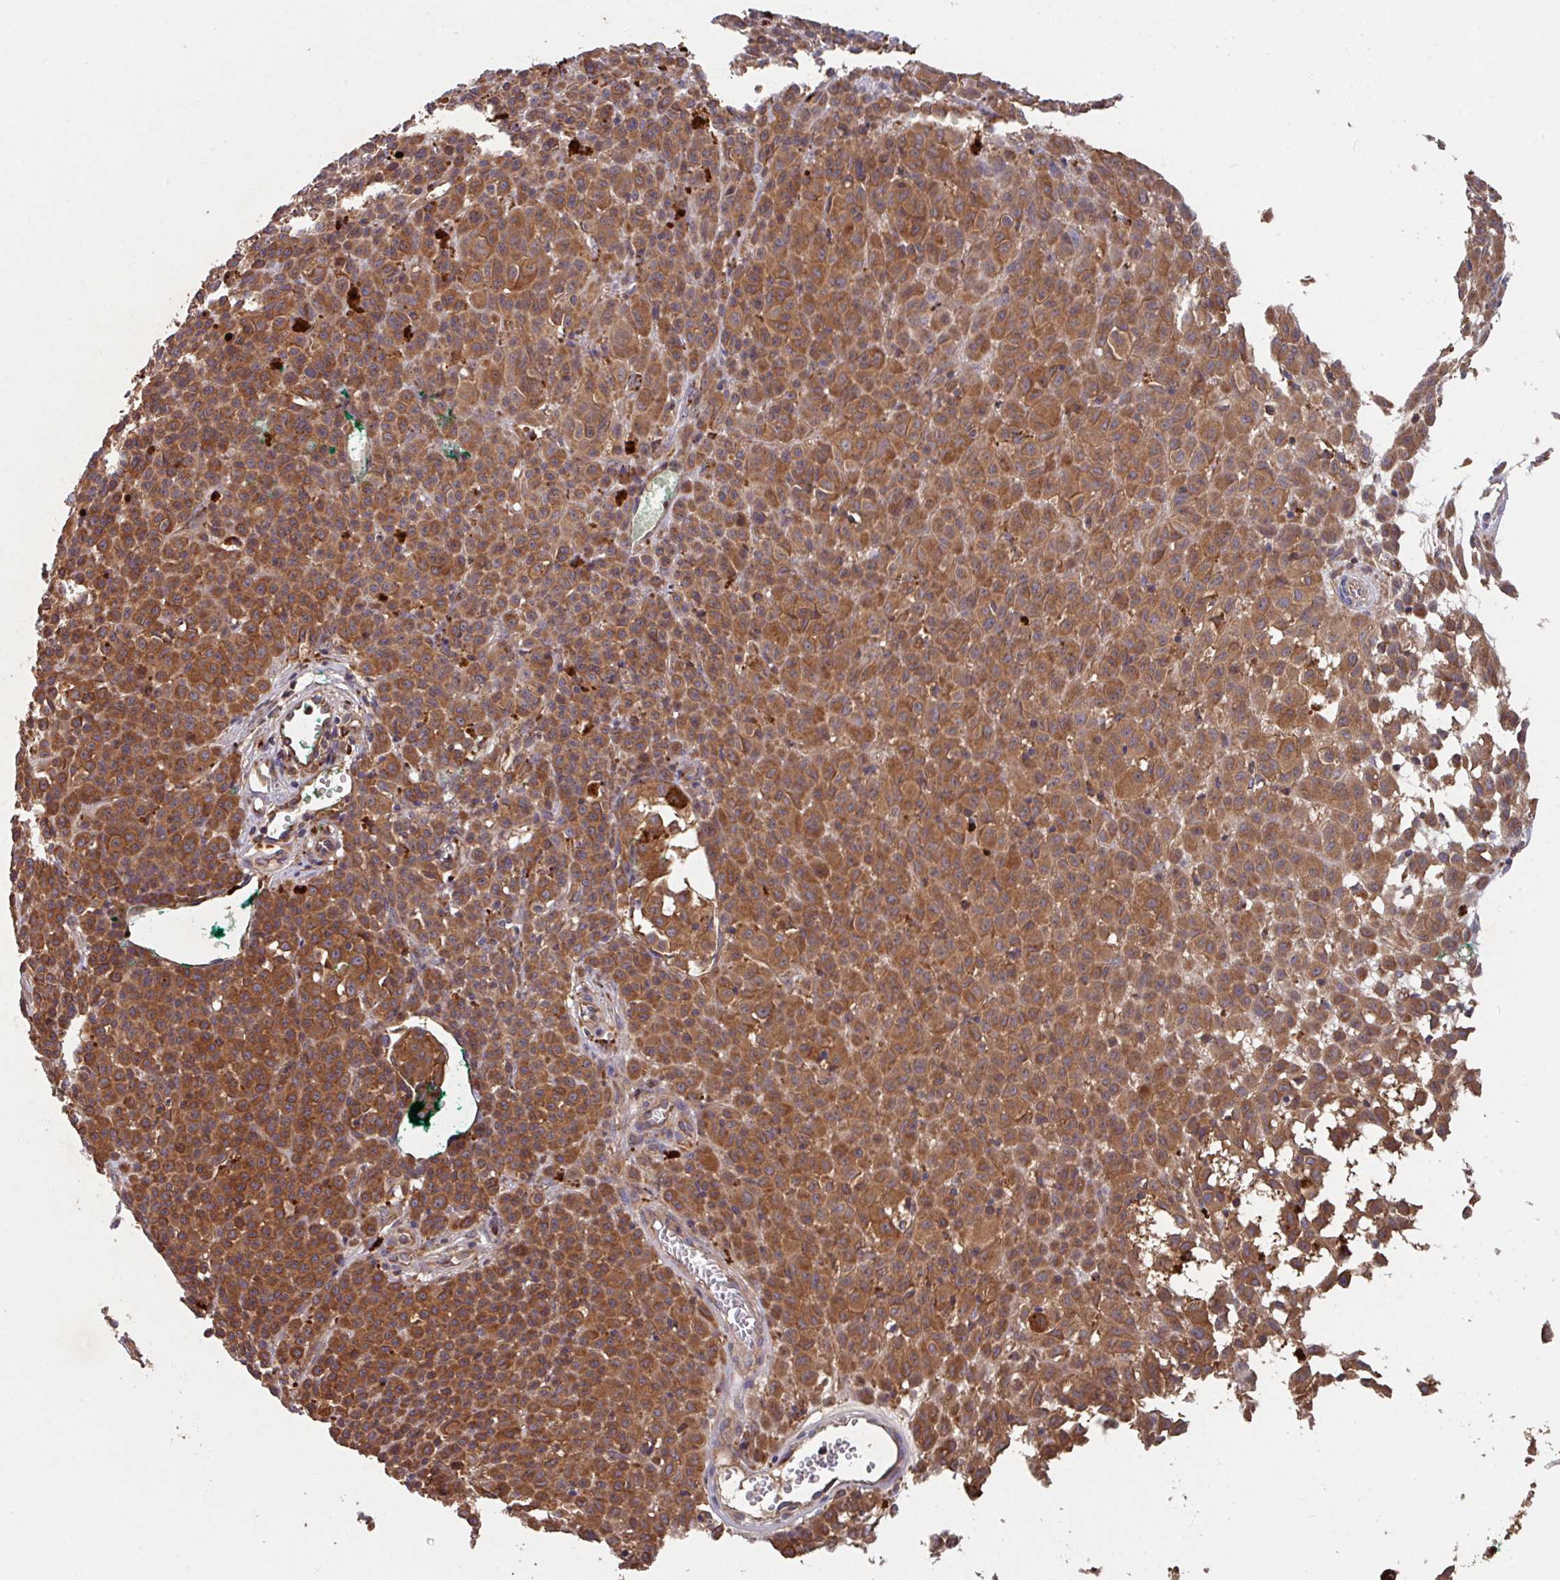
{"staining": {"intensity": "moderate", "quantity": ">75%", "location": "cytoplasmic/membranous"}, "tissue": "melanoma", "cell_type": "Tumor cells", "image_type": "cancer", "snomed": [{"axis": "morphology", "description": "Malignant melanoma, NOS"}, {"axis": "topography", "description": "Skin of leg"}], "caption": "Melanoma was stained to show a protein in brown. There is medium levels of moderate cytoplasmic/membranous staining in approximately >75% of tumor cells.", "gene": "TRIM14", "patient": {"sex": "female", "age": 72}}